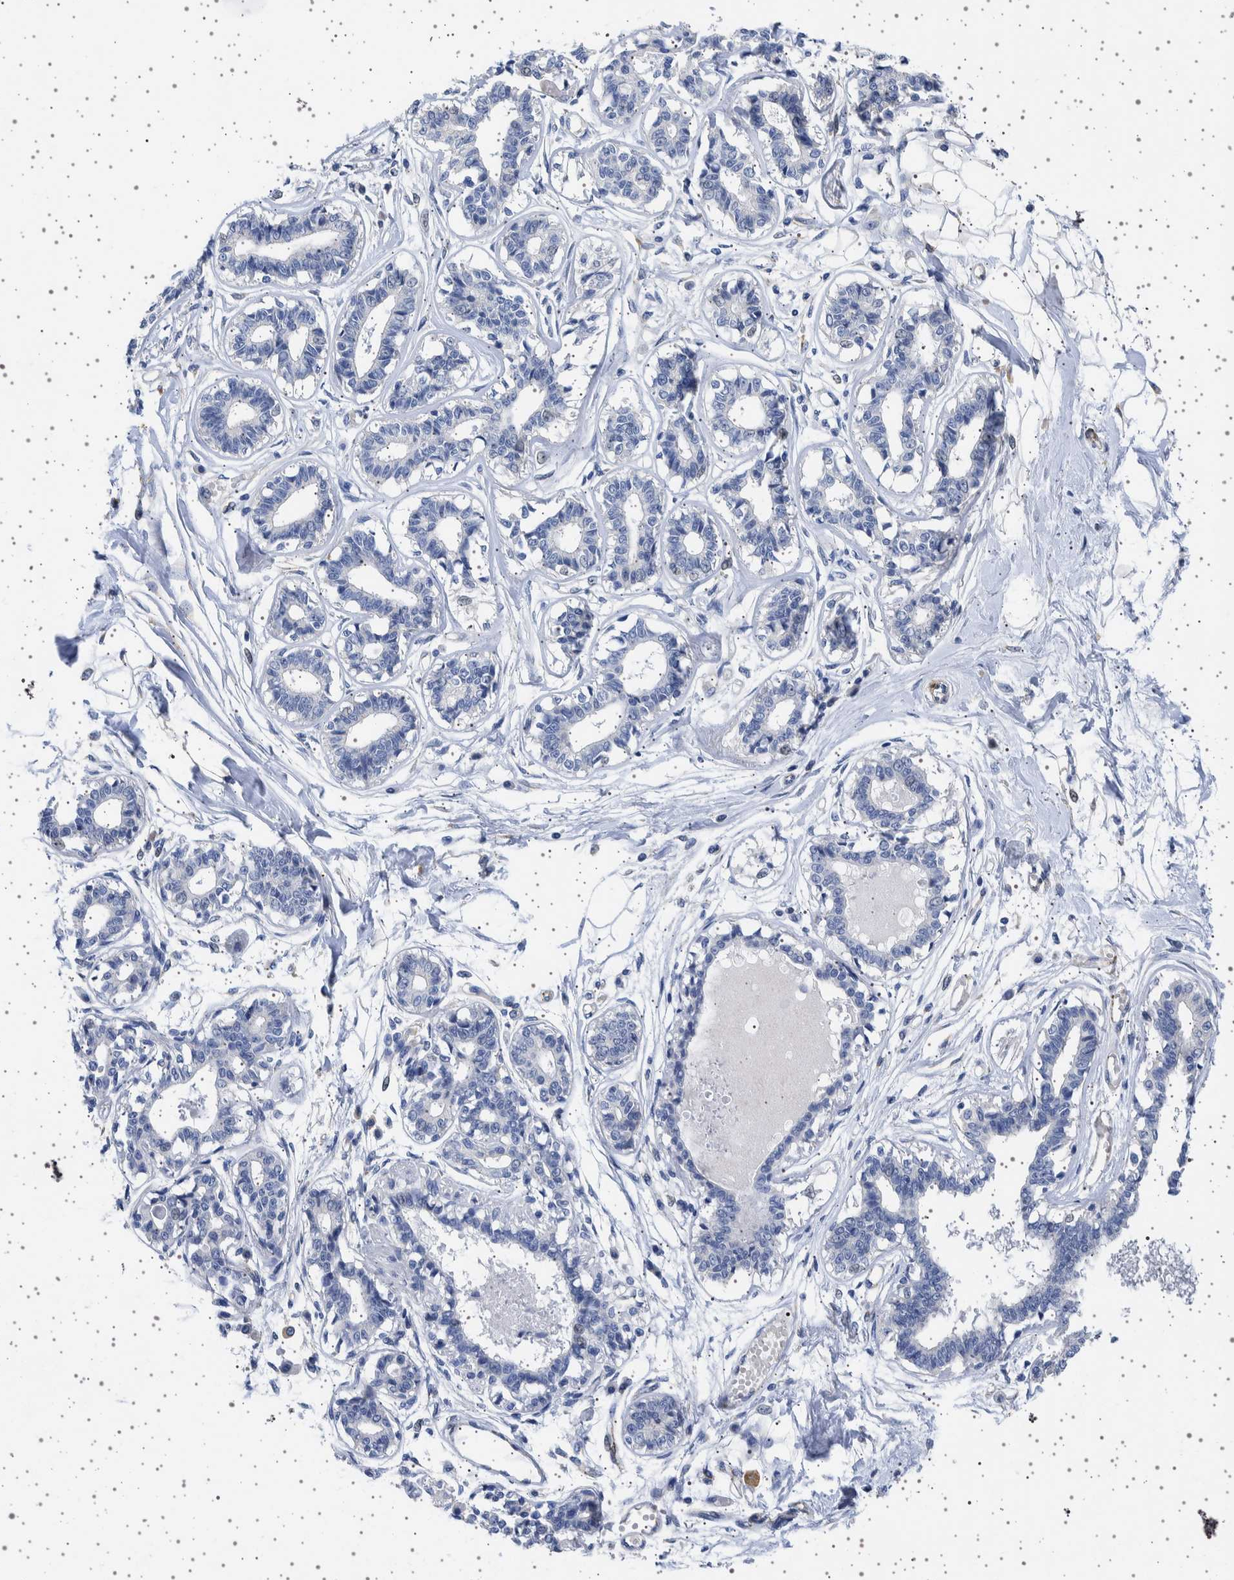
{"staining": {"intensity": "negative", "quantity": "none", "location": "none"}, "tissue": "breast", "cell_type": "Adipocytes", "image_type": "normal", "snomed": [{"axis": "morphology", "description": "Normal tissue, NOS"}, {"axis": "topography", "description": "Breast"}], "caption": "Protein analysis of unremarkable breast displays no significant staining in adipocytes.", "gene": "SEPTIN4", "patient": {"sex": "female", "age": 45}}